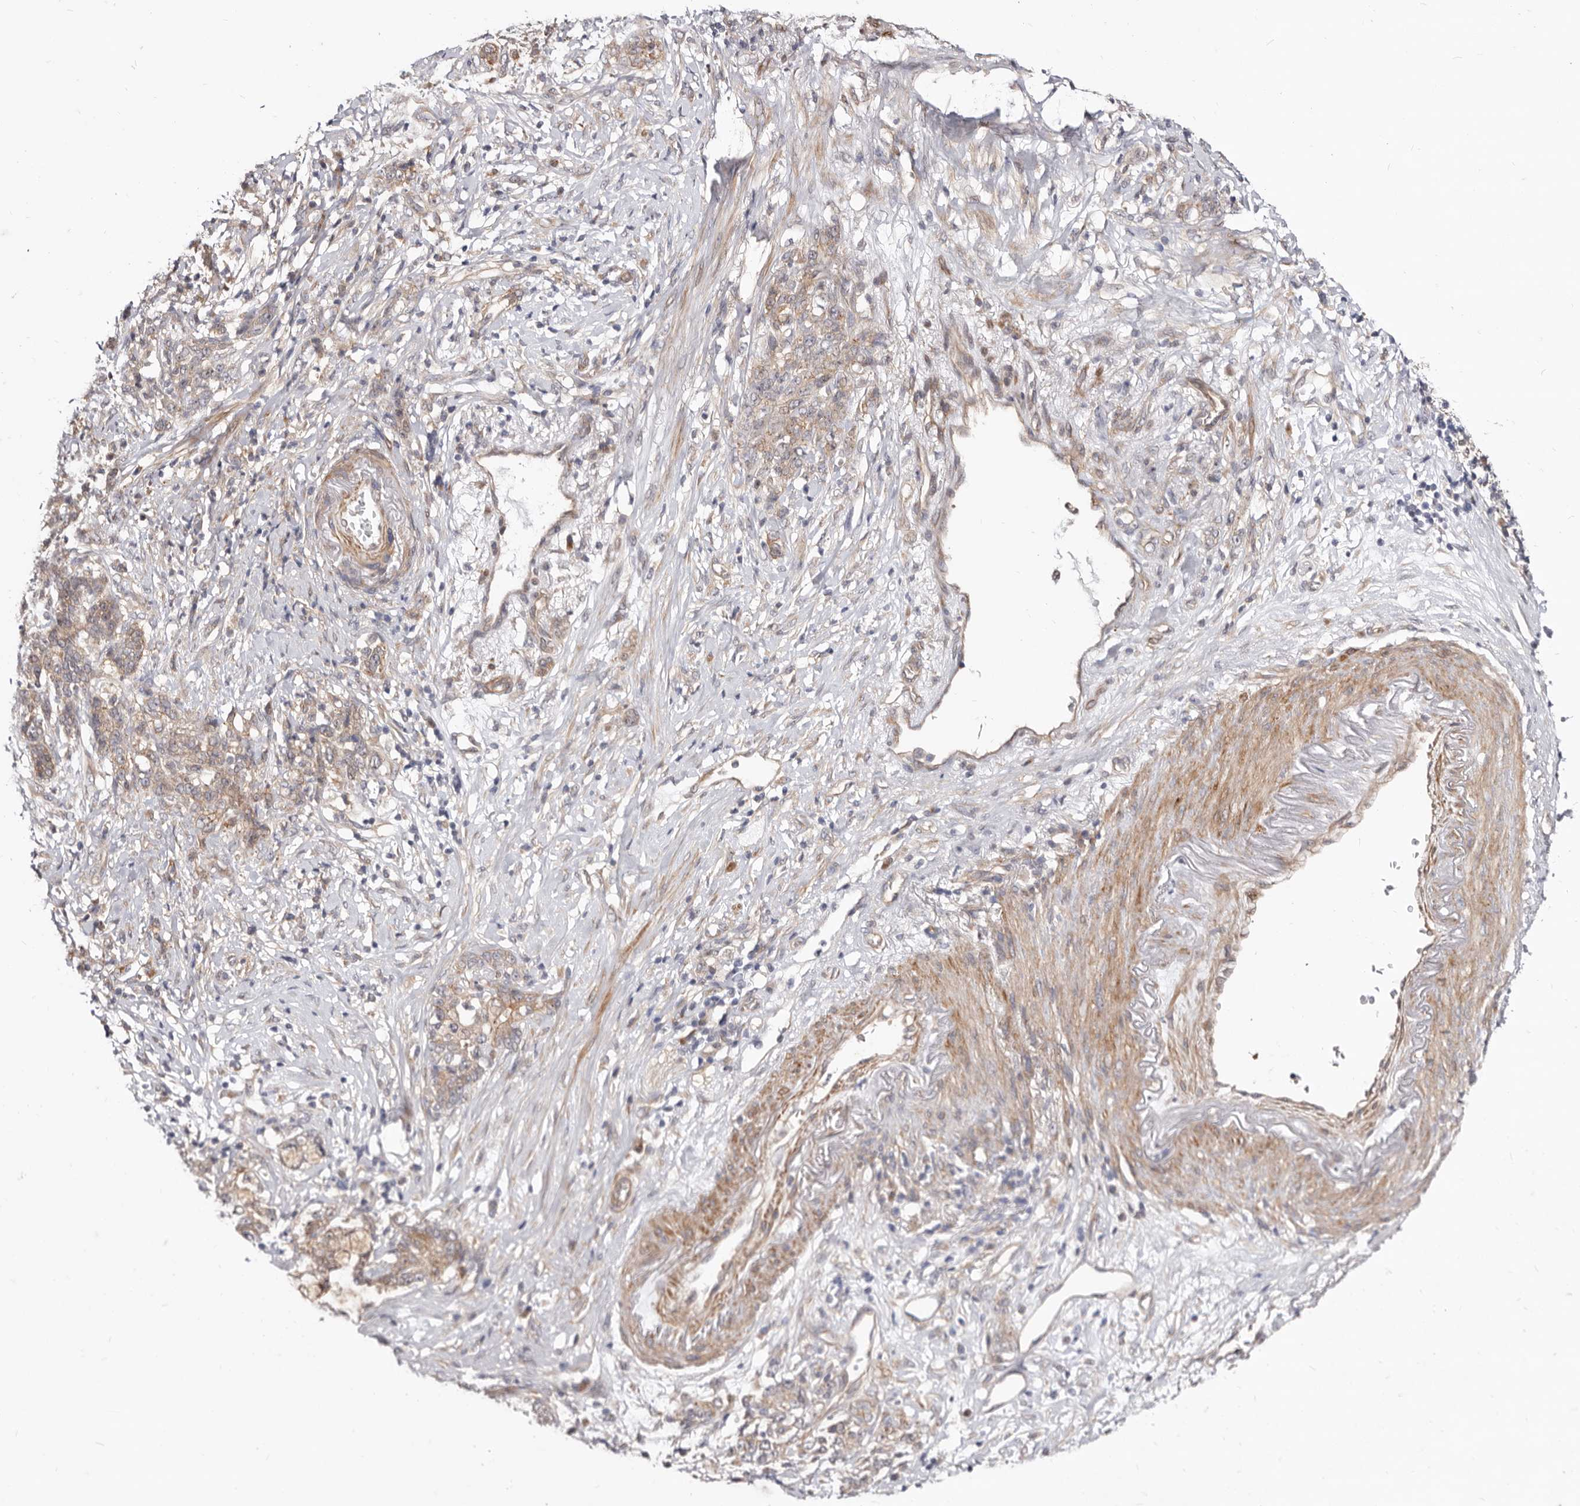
{"staining": {"intensity": "weak", "quantity": ">75%", "location": "cytoplasmic/membranous"}, "tissue": "stomach cancer", "cell_type": "Tumor cells", "image_type": "cancer", "snomed": [{"axis": "morphology", "description": "Adenocarcinoma, NOS"}, {"axis": "topography", "description": "Stomach, lower"}], "caption": "Immunohistochemistry (IHC) micrograph of neoplastic tissue: human stomach cancer (adenocarcinoma) stained using IHC exhibits low levels of weak protein expression localized specifically in the cytoplasmic/membranous of tumor cells, appearing as a cytoplasmic/membranous brown color.", "gene": "GPATCH4", "patient": {"sex": "male", "age": 88}}